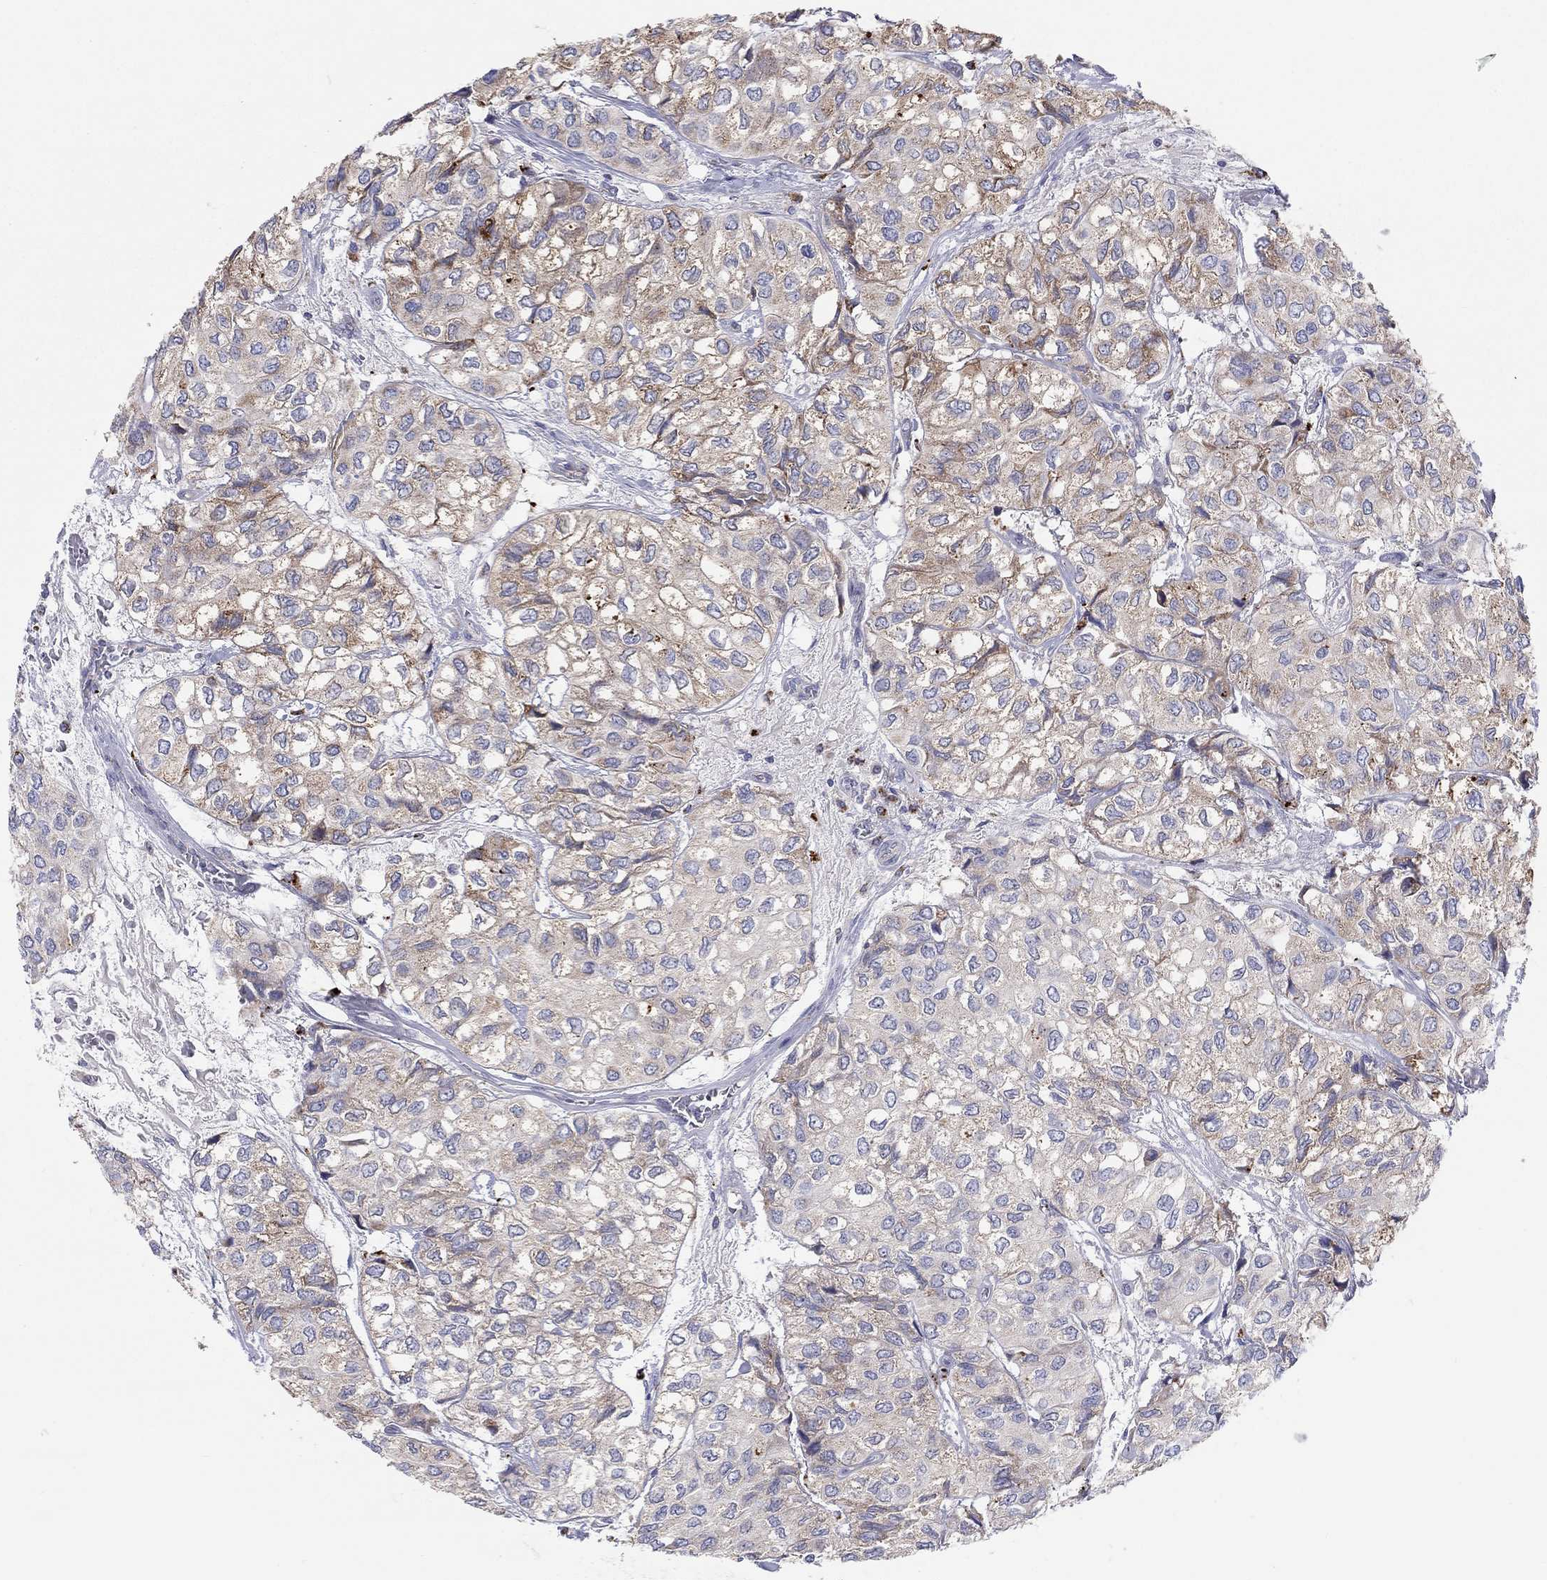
{"staining": {"intensity": "moderate", "quantity": "25%-75%", "location": "cytoplasmic/membranous"}, "tissue": "urothelial cancer", "cell_type": "Tumor cells", "image_type": "cancer", "snomed": [{"axis": "morphology", "description": "Urothelial carcinoma, High grade"}, {"axis": "topography", "description": "Urinary bladder"}], "caption": "A brown stain labels moderate cytoplasmic/membranous staining of a protein in urothelial cancer tumor cells. (brown staining indicates protein expression, while blue staining denotes nuclei).", "gene": "BCO2", "patient": {"sex": "male", "age": 73}}